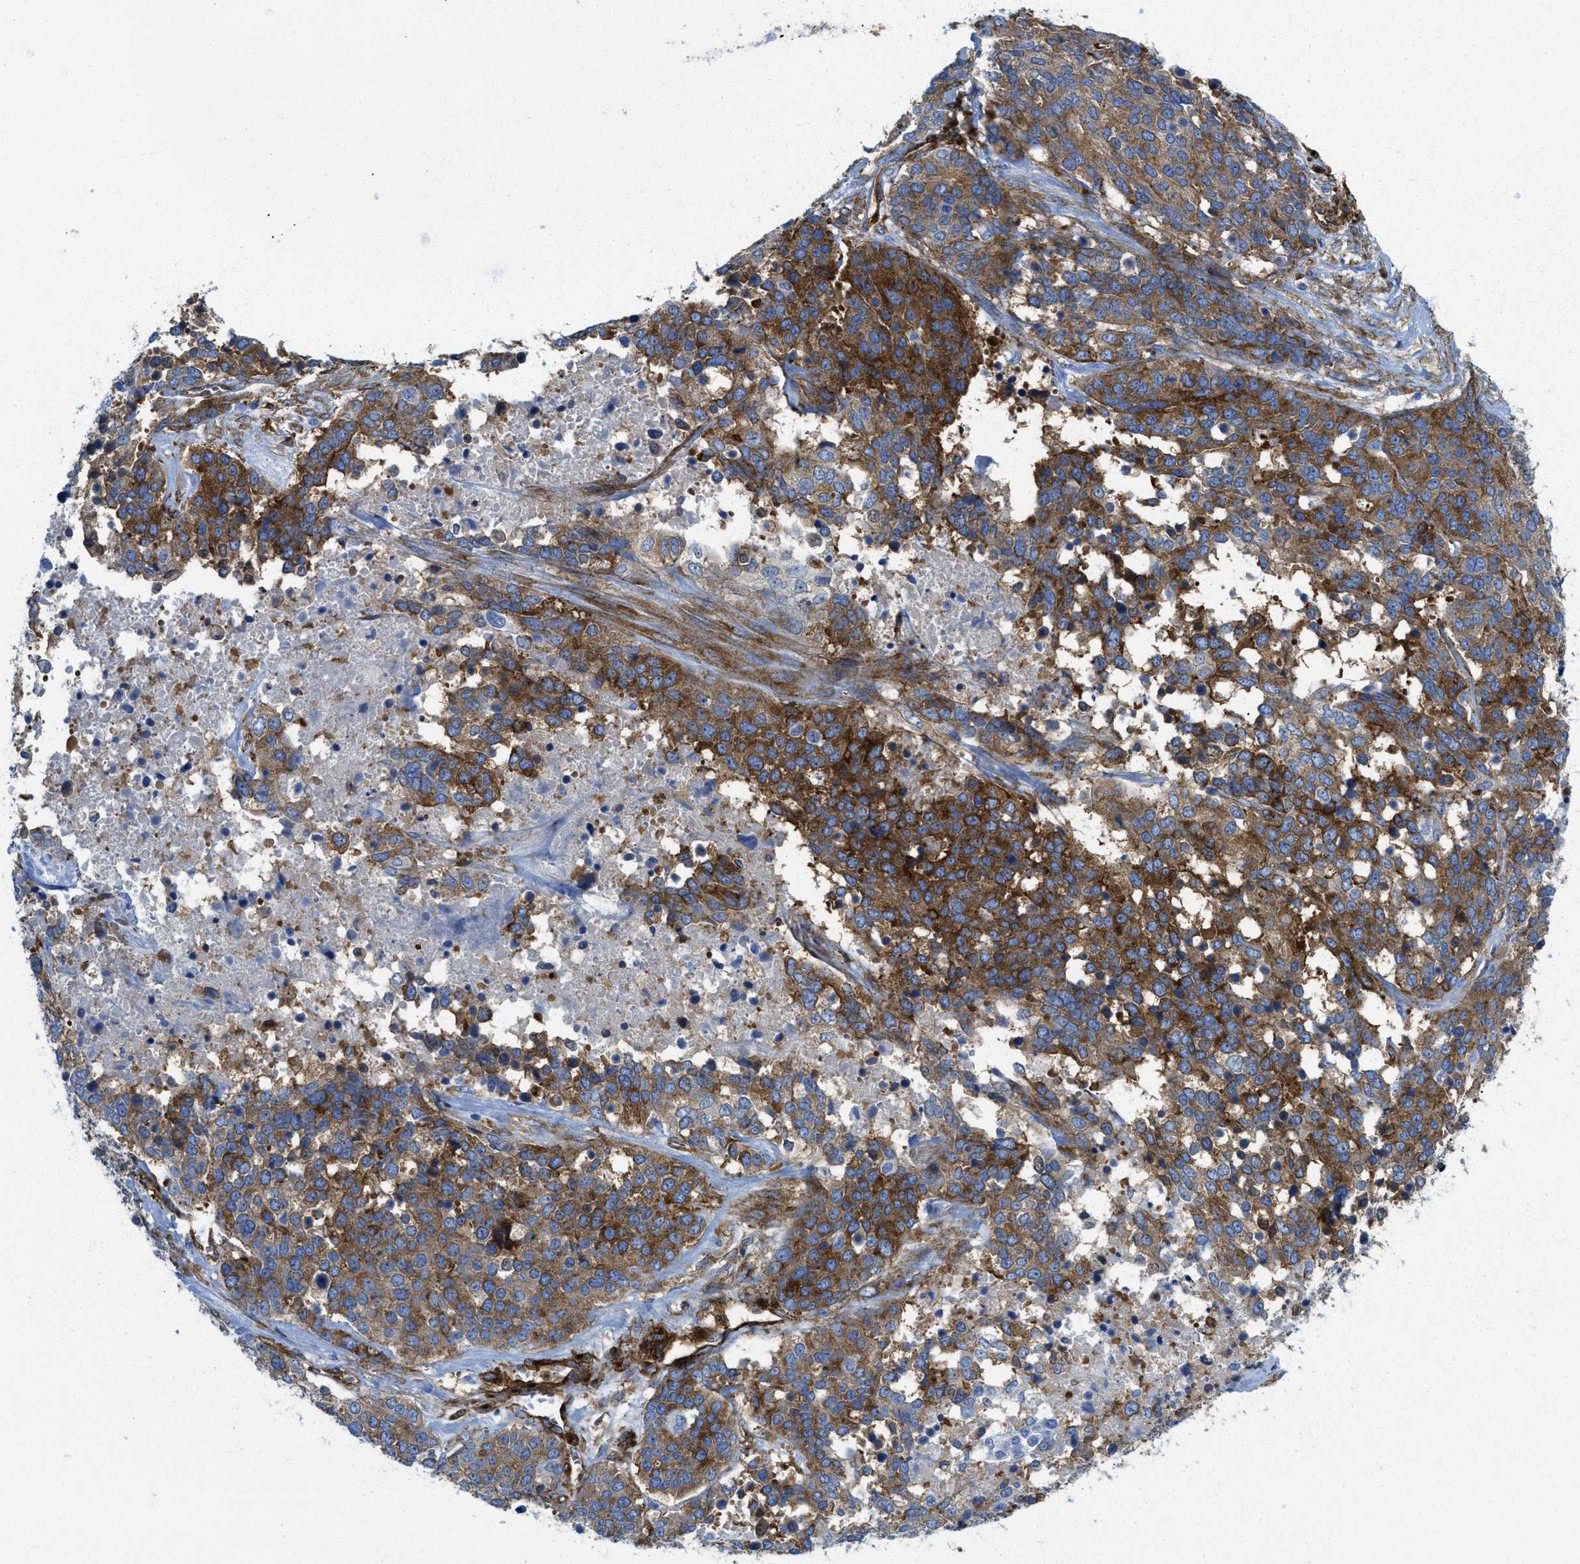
{"staining": {"intensity": "moderate", "quantity": ">75%", "location": "cytoplasmic/membranous"}, "tissue": "ovarian cancer", "cell_type": "Tumor cells", "image_type": "cancer", "snomed": [{"axis": "morphology", "description": "Cystadenocarcinoma, serous, NOS"}, {"axis": "topography", "description": "Ovary"}], "caption": "Immunohistochemical staining of ovarian serous cystadenocarcinoma exhibits moderate cytoplasmic/membranous protein expression in about >75% of tumor cells.", "gene": "HIP1", "patient": {"sex": "female", "age": 44}}